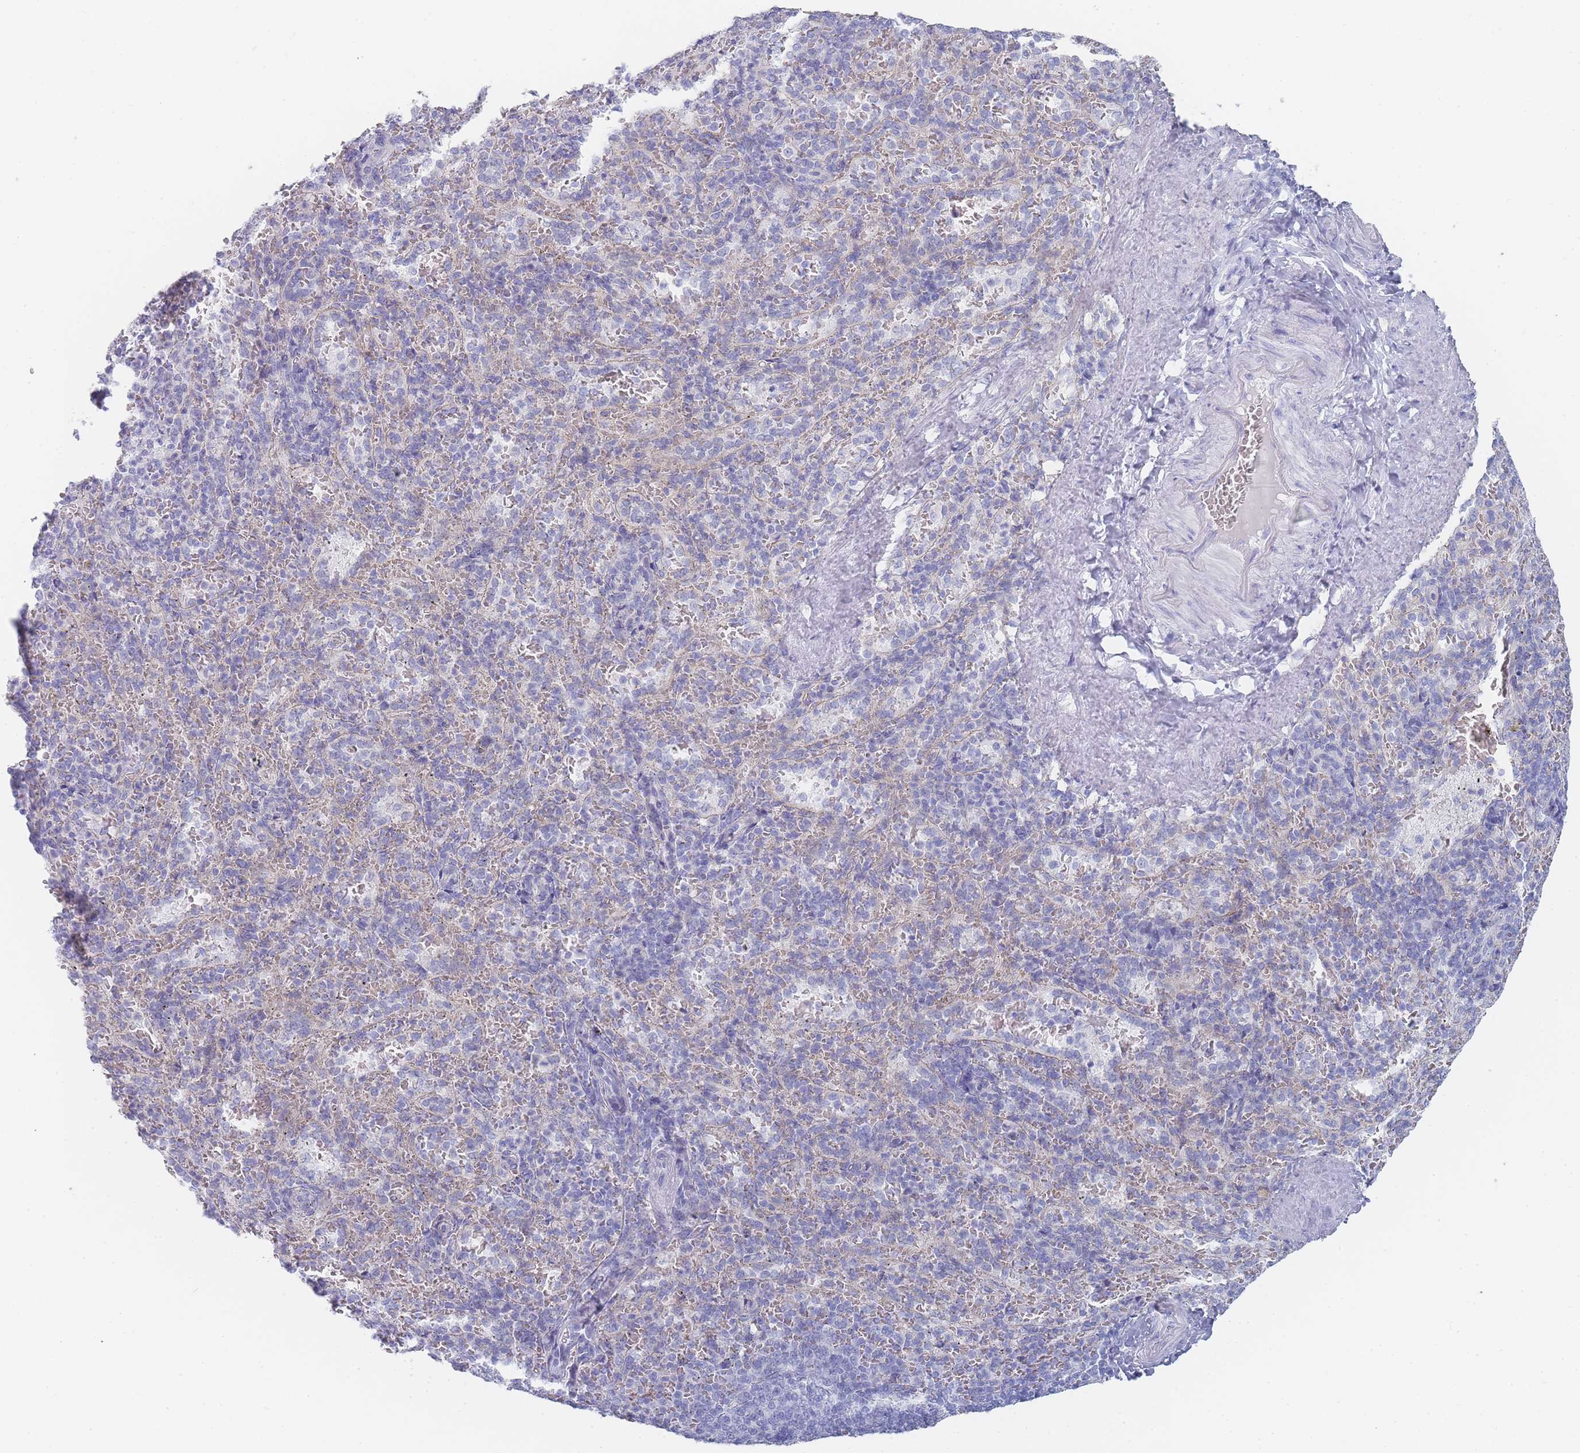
{"staining": {"intensity": "negative", "quantity": "none", "location": "none"}, "tissue": "spleen", "cell_type": "Cells in red pulp", "image_type": "normal", "snomed": [{"axis": "morphology", "description": "Normal tissue, NOS"}, {"axis": "topography", "description": "Spleen"}], "caption": "The histopathology image shows no staining of cells in red pulp in unremarkable spleen. (DAB immunohistochemistry, high magnification).", "gene": "IMPG1", "patient": {"sex": "female", "age": 21}}